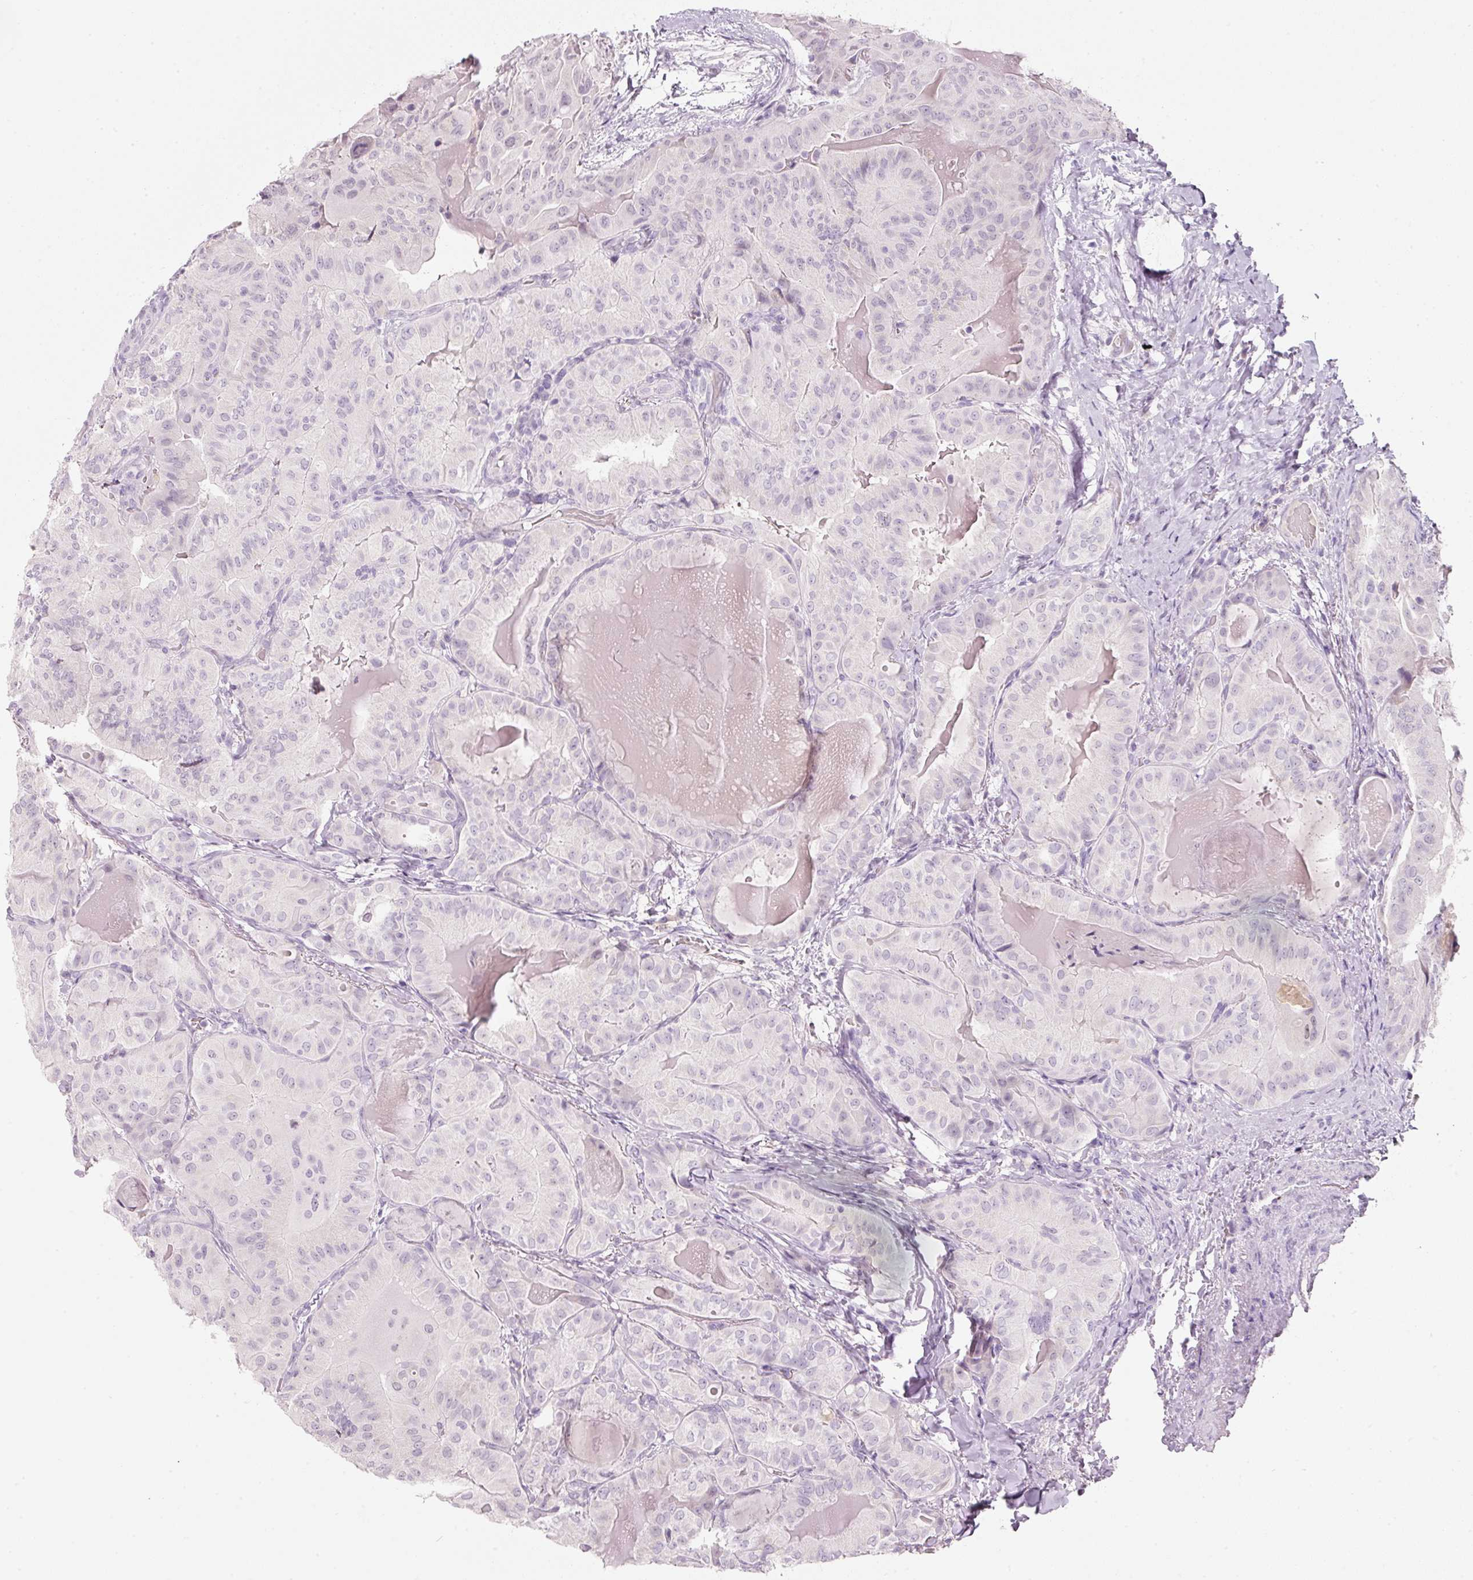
{"staining": {"intensity": "negative", "quantity": "none", "location": "none"}, "tissue": "thyroid cancer", "cell_type": "Tumor cells", "image_type": "cancer", "snomed": [{"axis": "morphology", "description": "Papillary adenocarcinoma, NOS"}, {"axis": "topography", "description": "Thyroid gland"}], "caption": "DAB immunohistochemical staining of thyroid cancer (papillary adenocarcinoma) displays no significant staining in tumor cells.", "gene": "ENSG00000206549", "patient": {"sex": "female", "age": 68}}